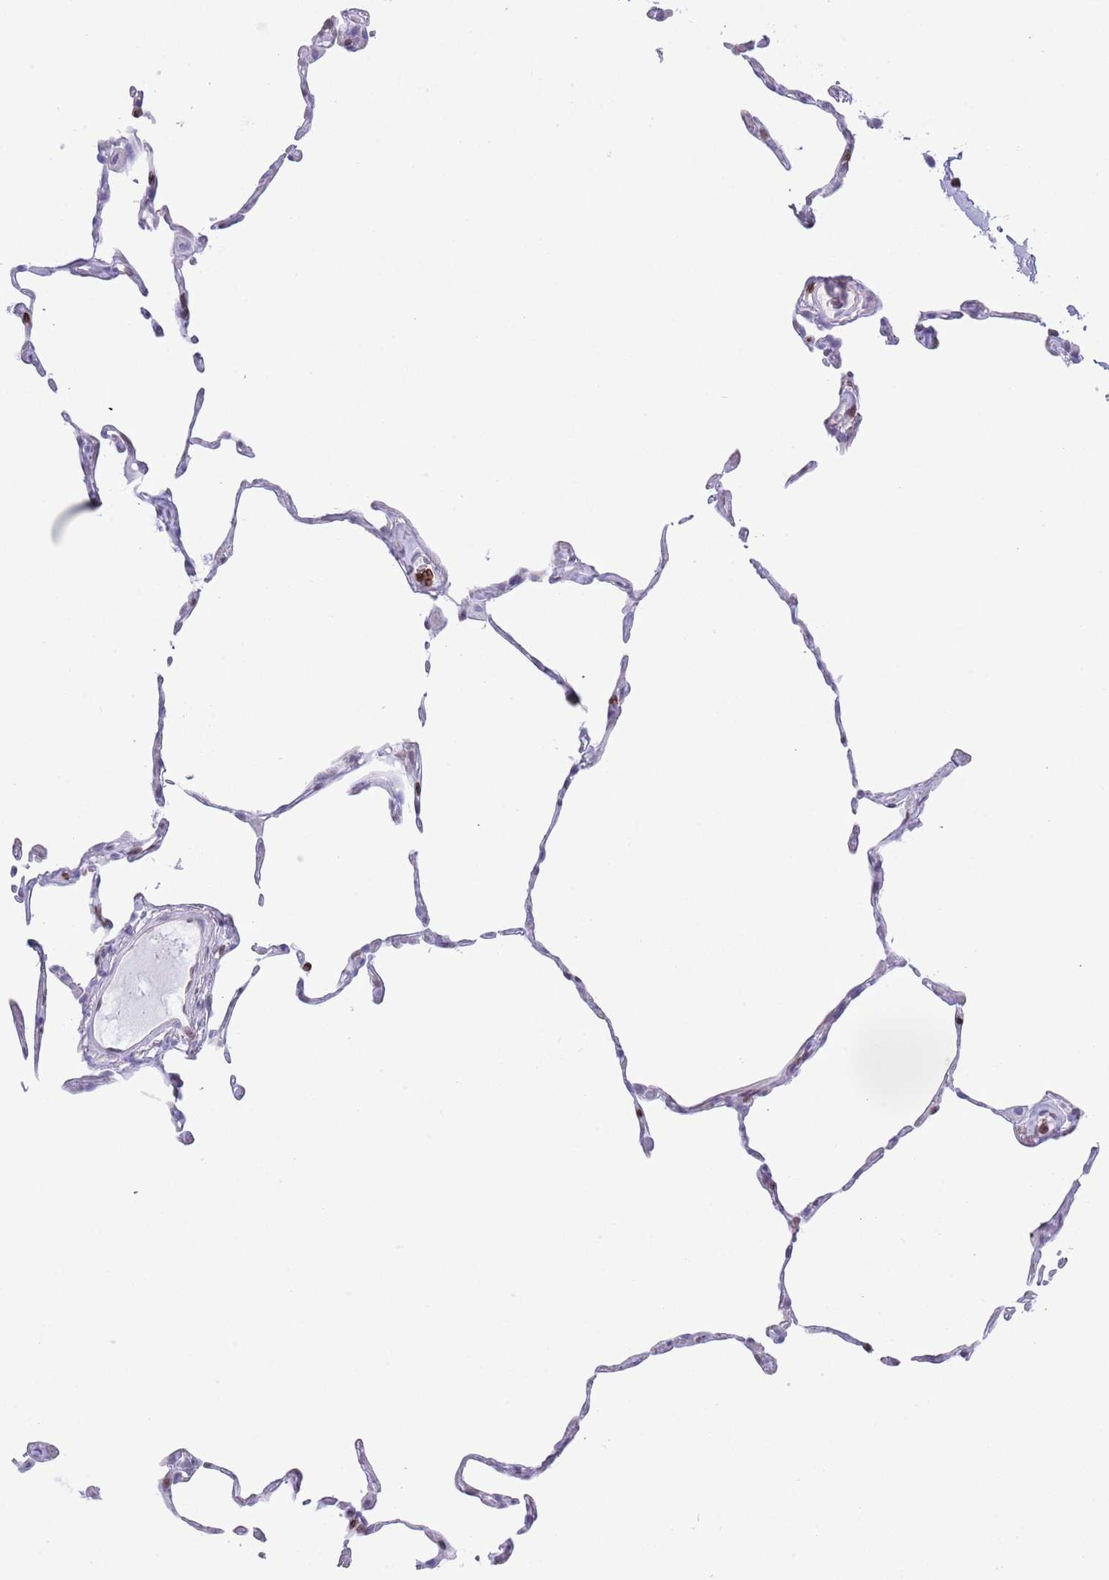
{"staining": {"intensity": "negative", "quantity": "none", "location": "none"}, "tissue": "lung", "cell_type": "Alveolar cells", "image_type": "normal", "snomed": [{"axis": "morphology", "description": "Normal tissue, NOS"}, {"axis": "topography", "description": "Lung"}], "caption": "This is an immunohistochemistry image of benign lung. There is no positivity in alveolar cells.", "gene": "LBR", "patient": {"sex": "female", "age": 57}}